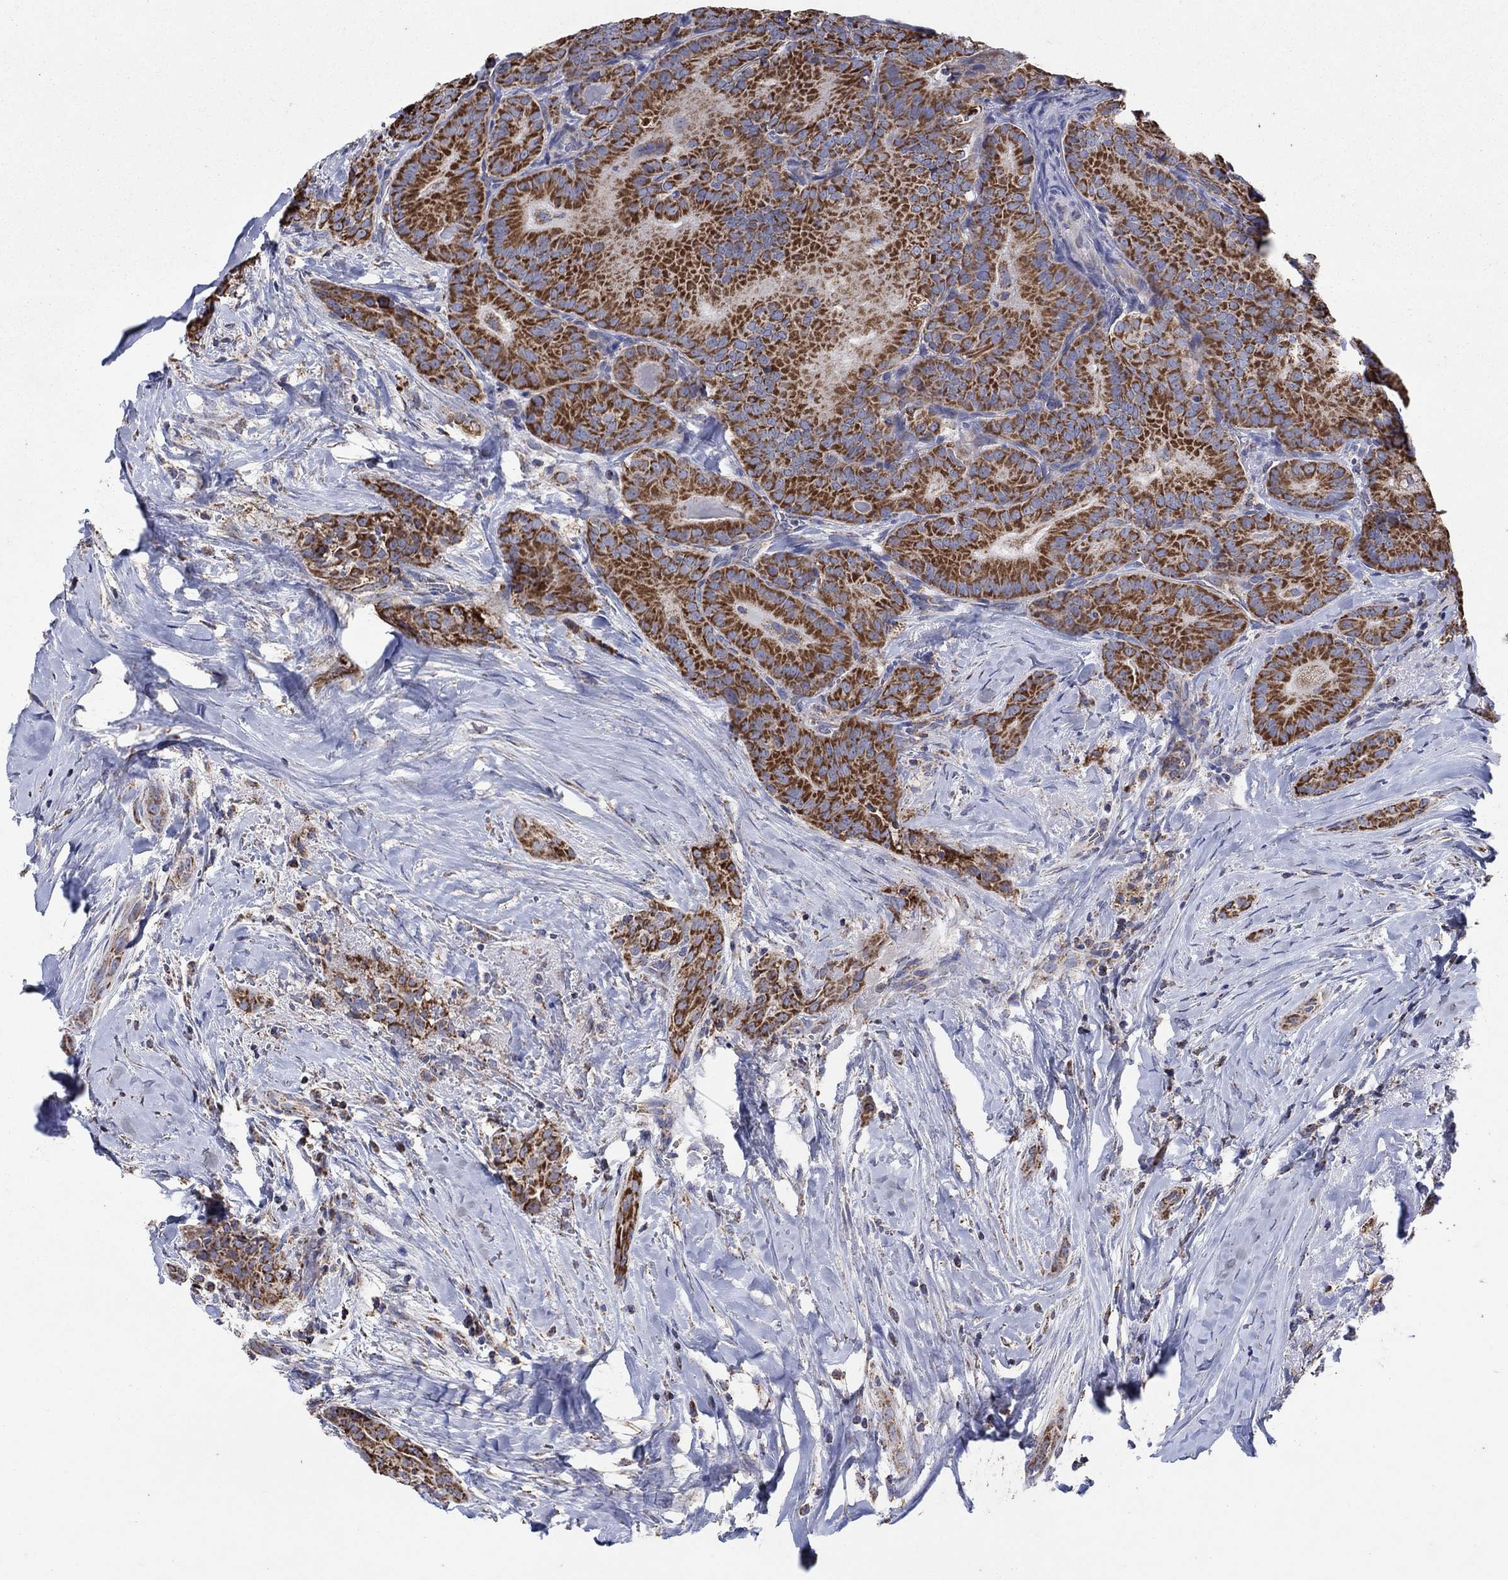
{"staining": {"intensity": "strong", "quantity": ">75%", "location": "cytoplasmic/membranous"}, "tissue": "thyroid cancer", "cell_type": "Tumor cells", "image_type": "cancer", "snomed": [{"axis": "morphology", "description": "Papillary adenocarcinoma, NOS"}, {"axis": "topography", "description": "Thyroid gland"}], "caption": "DAB immunohistochemical staining of human papillary adenocarcinoma (thyroid) shows strong cytoplasmic/membranous protein positivity in approximately >75% of tumor cells.", "gene": "C9orf85", "patient": {"sex": "male", "age": 61}}